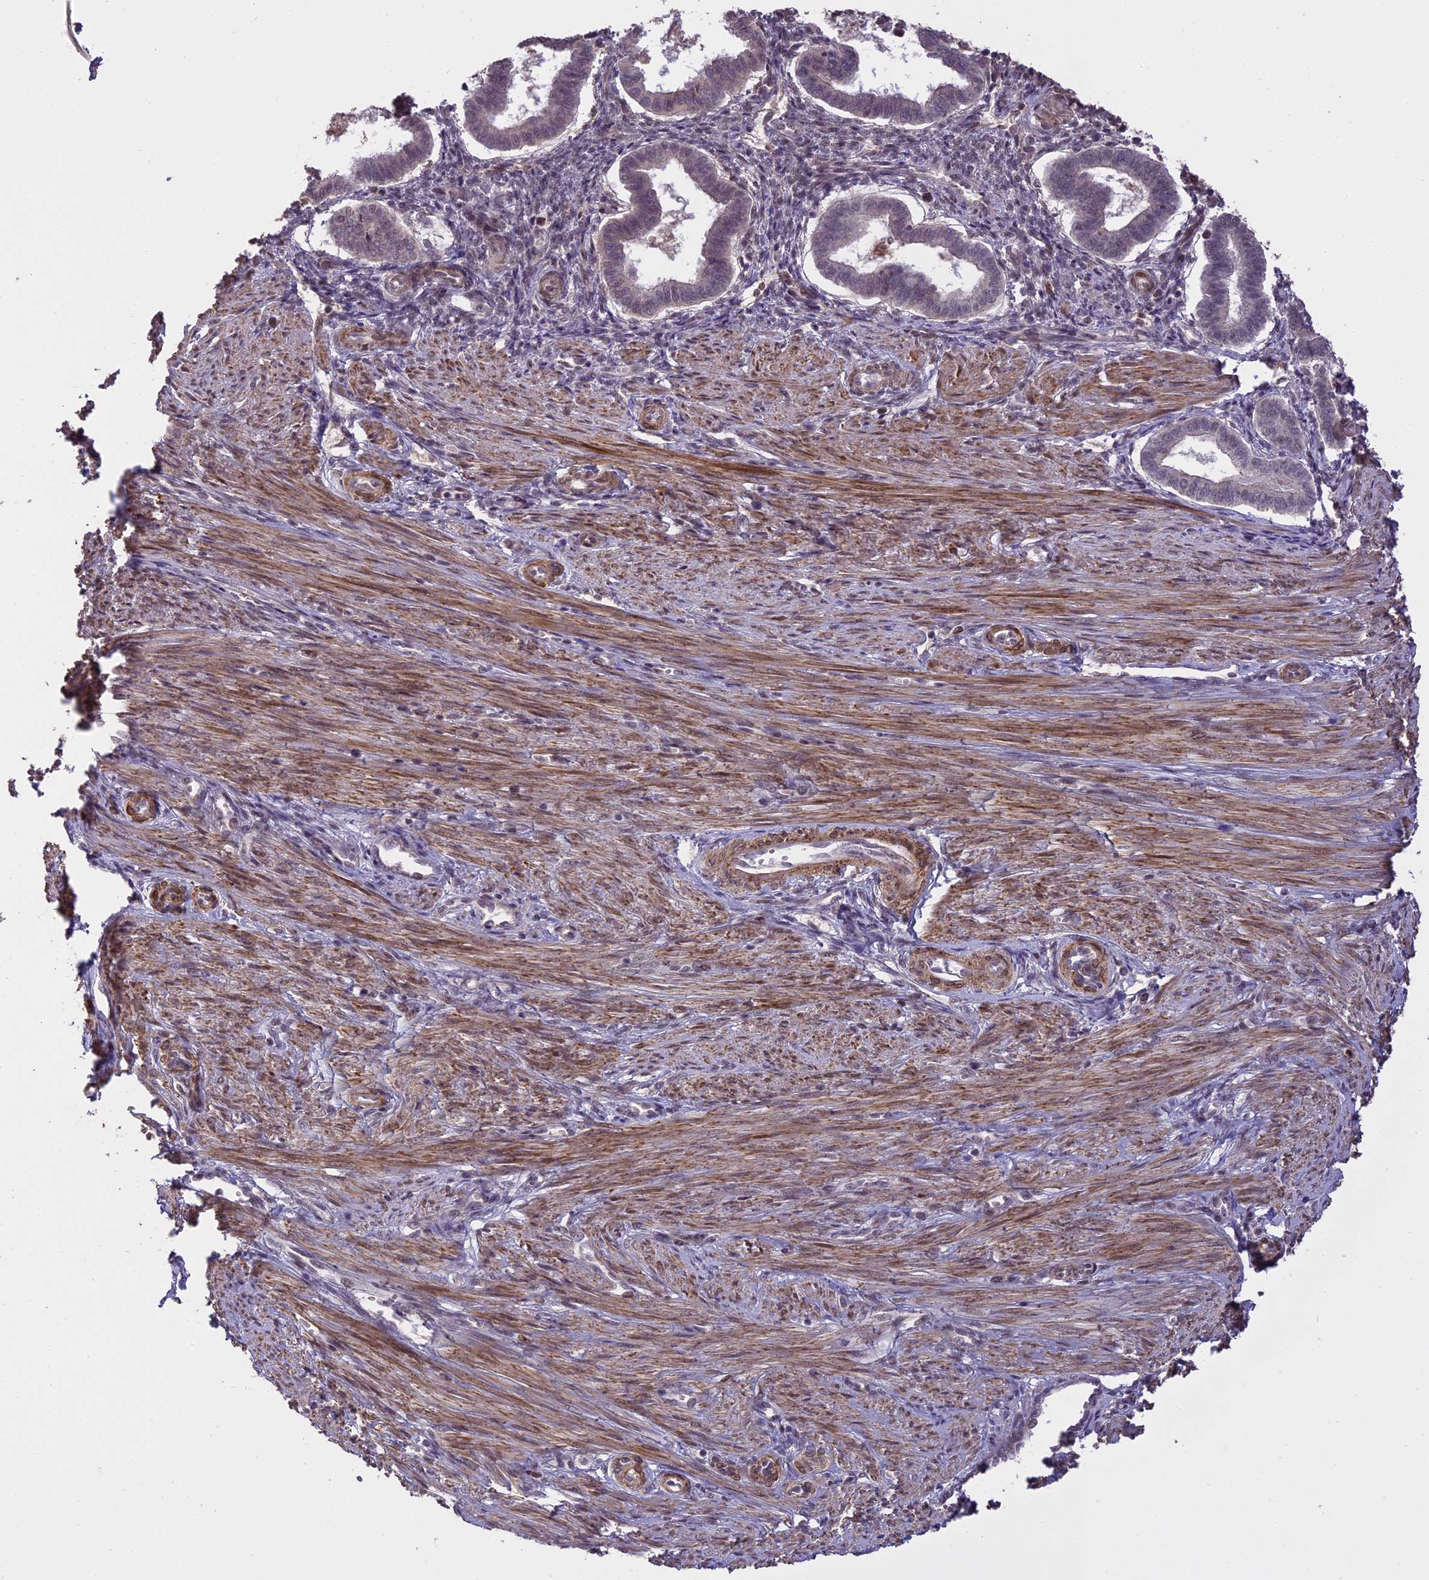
{"staining": {"intensity": "moderate", "quantity": "25%-75%", "location": "nuclear"}, "tissue": "endometrium", "cell_type": "Cells in endometrial stroma", "image_type": "normal", "snomed": [{"axis": "morphology", "description": "Normal tissue, NOS"}, {"axis": "topography", "description": "Endometrium"}], "caption": "Immunohistochemical staining of benign endometrium exhibits medium levels of moderate nuclear positivity in approximately 25%-75% of cells in endometrial stroma. (DAB (3,3'-diaminobenzidine) = brown stain, brightfield microscopy at high magnification).", "gene": "PRELID2", "patient": {"sex": "female", "age": 24}}